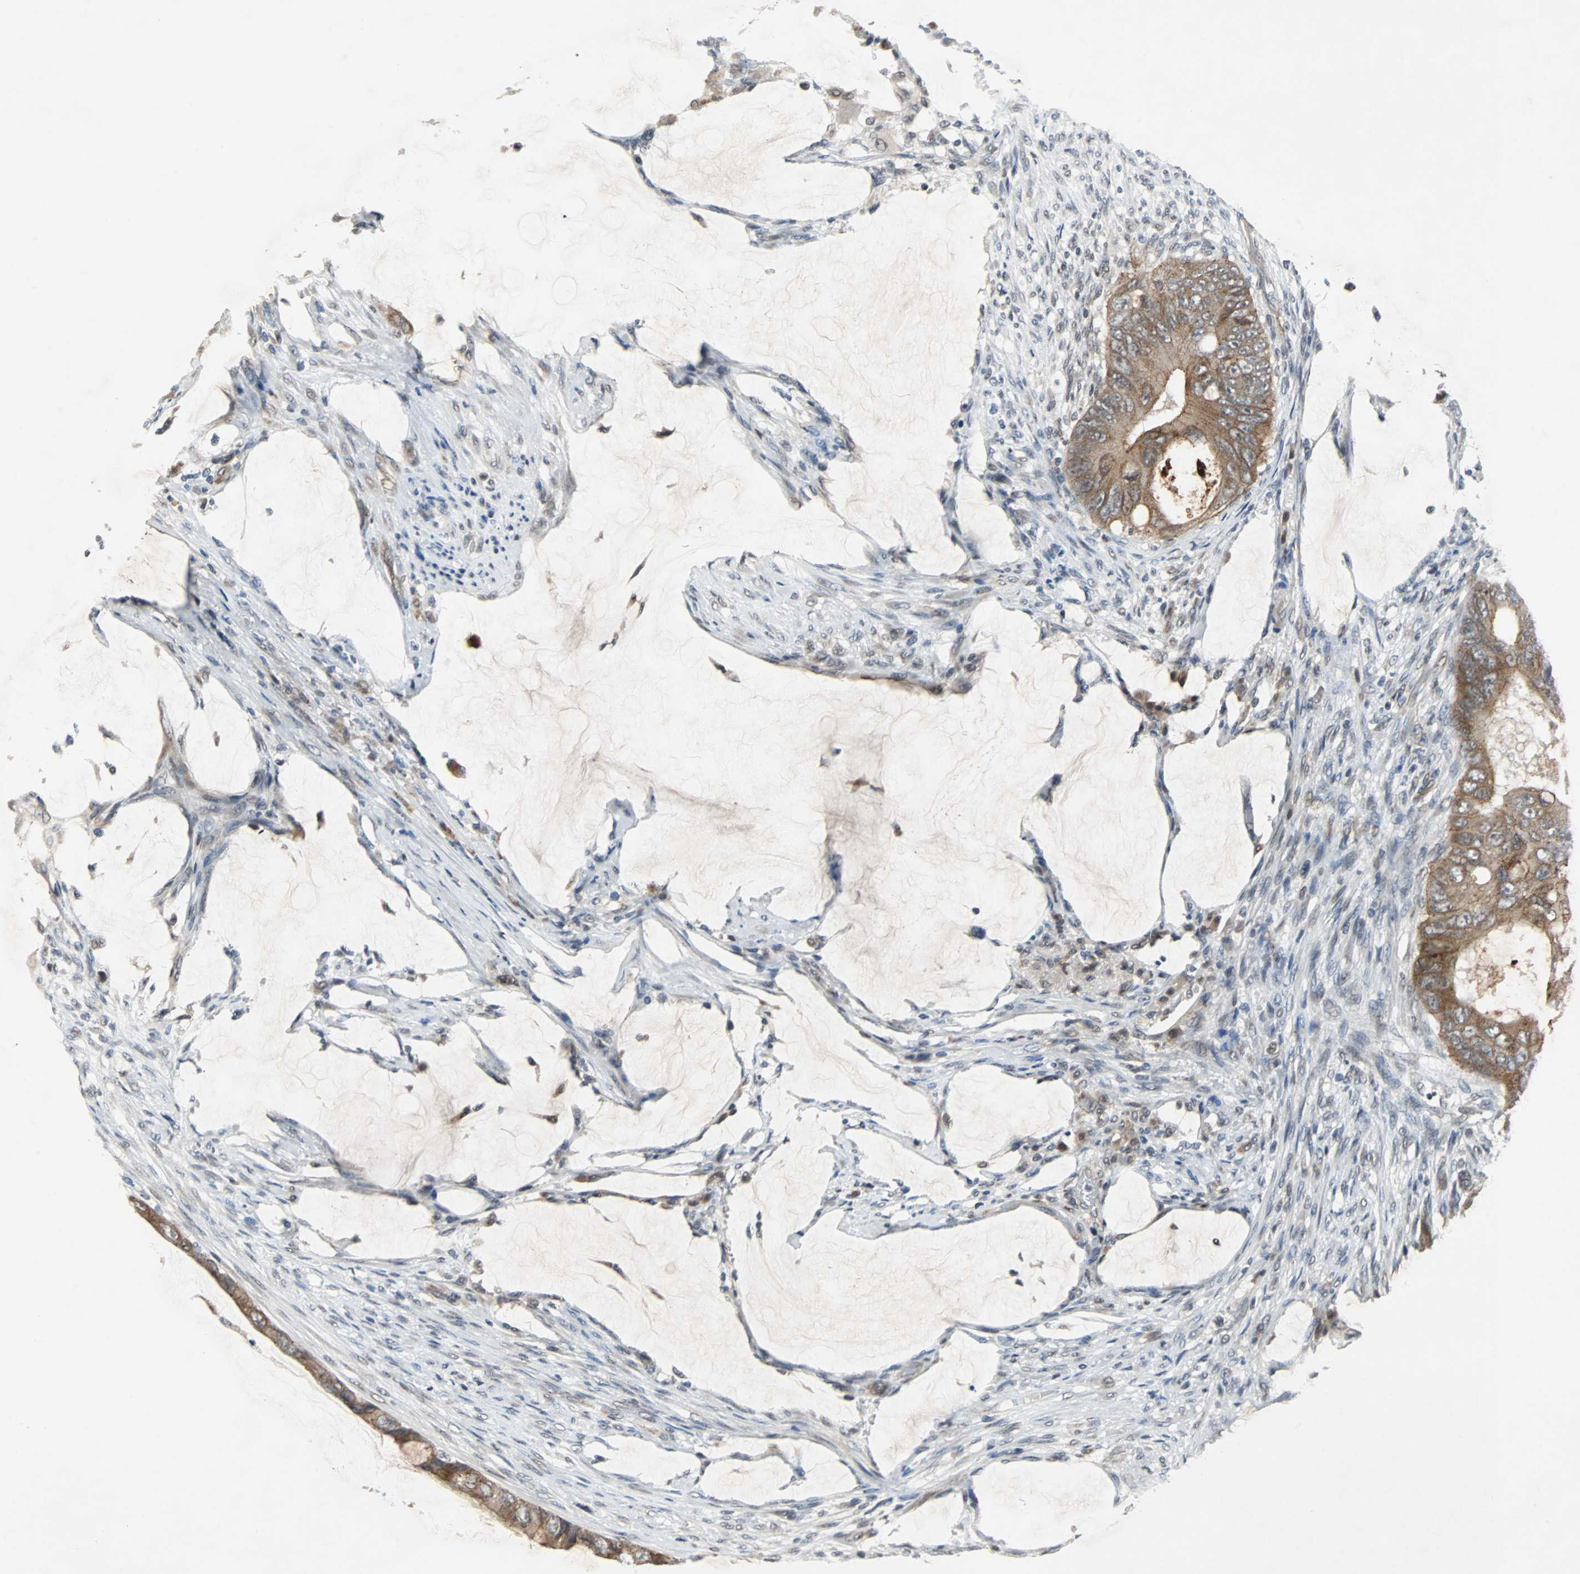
{"staining": {"intensity": "moderate", "quantity": ">75%", "location": "cytoplasmic/membranous"}, "tissue": "colorectal cancer", "cell_type": "Tumor cells", "image_type": "cancer", "snomed": [{"axis": "morphology", "description": "Adenocarcinoma, NOS"}, {"axis": "topography", "description": "Rectum"}], "caption": "IHC micrograph of neoplastic tissue: human adenocarcinoma (colorectal) stained using IHC demonstrates medium levels of moderate protein expression localized specifically in the cytoplasmic/membranous of tumor cells, appearing as a cytoplasmic/membranous brown color.", "gene": "LSR", "patient": {"sex": "female", "age": 77}}